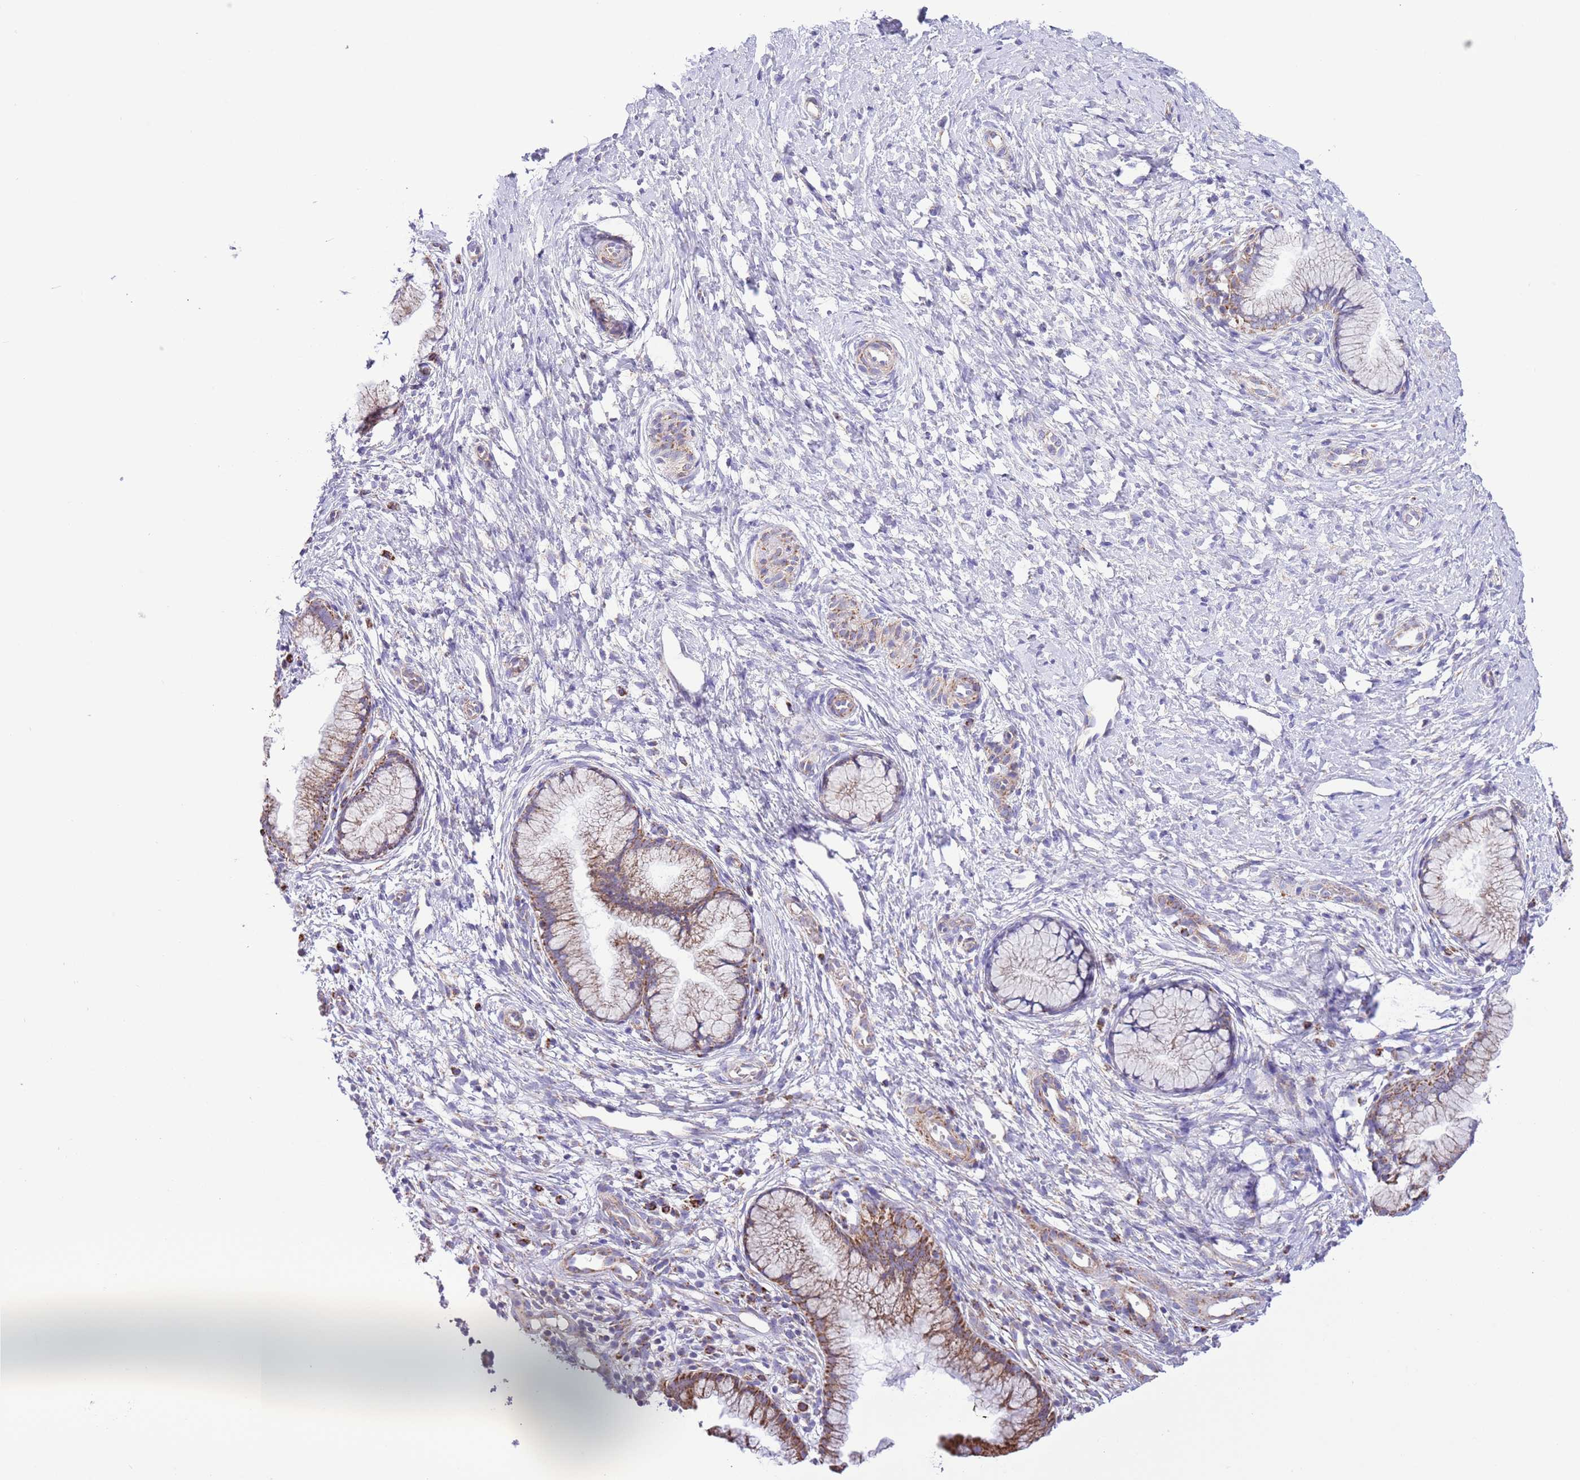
{"staining": {"intensity": "moderate", "quantity": "25%-75%", "location": "cytoplasmic/membranous"}, "tissue": "cervix", "cell_type": "Glandular cells", "image_type": "normal", "snomed": [{"axis": "morphology", "description": "Normal tissue, NOS"}, {"axis": "topography", "description": "Cervix"}], "caption": "Immunohistochemical staining of unremarkable human cervix demonstrates medium levels of moderate cytoplasmic/membranous expression in approximately 25%-75% of glandular cells.", "gene": "SS18L2", "patient": {"sex": "female", "age": 36}}